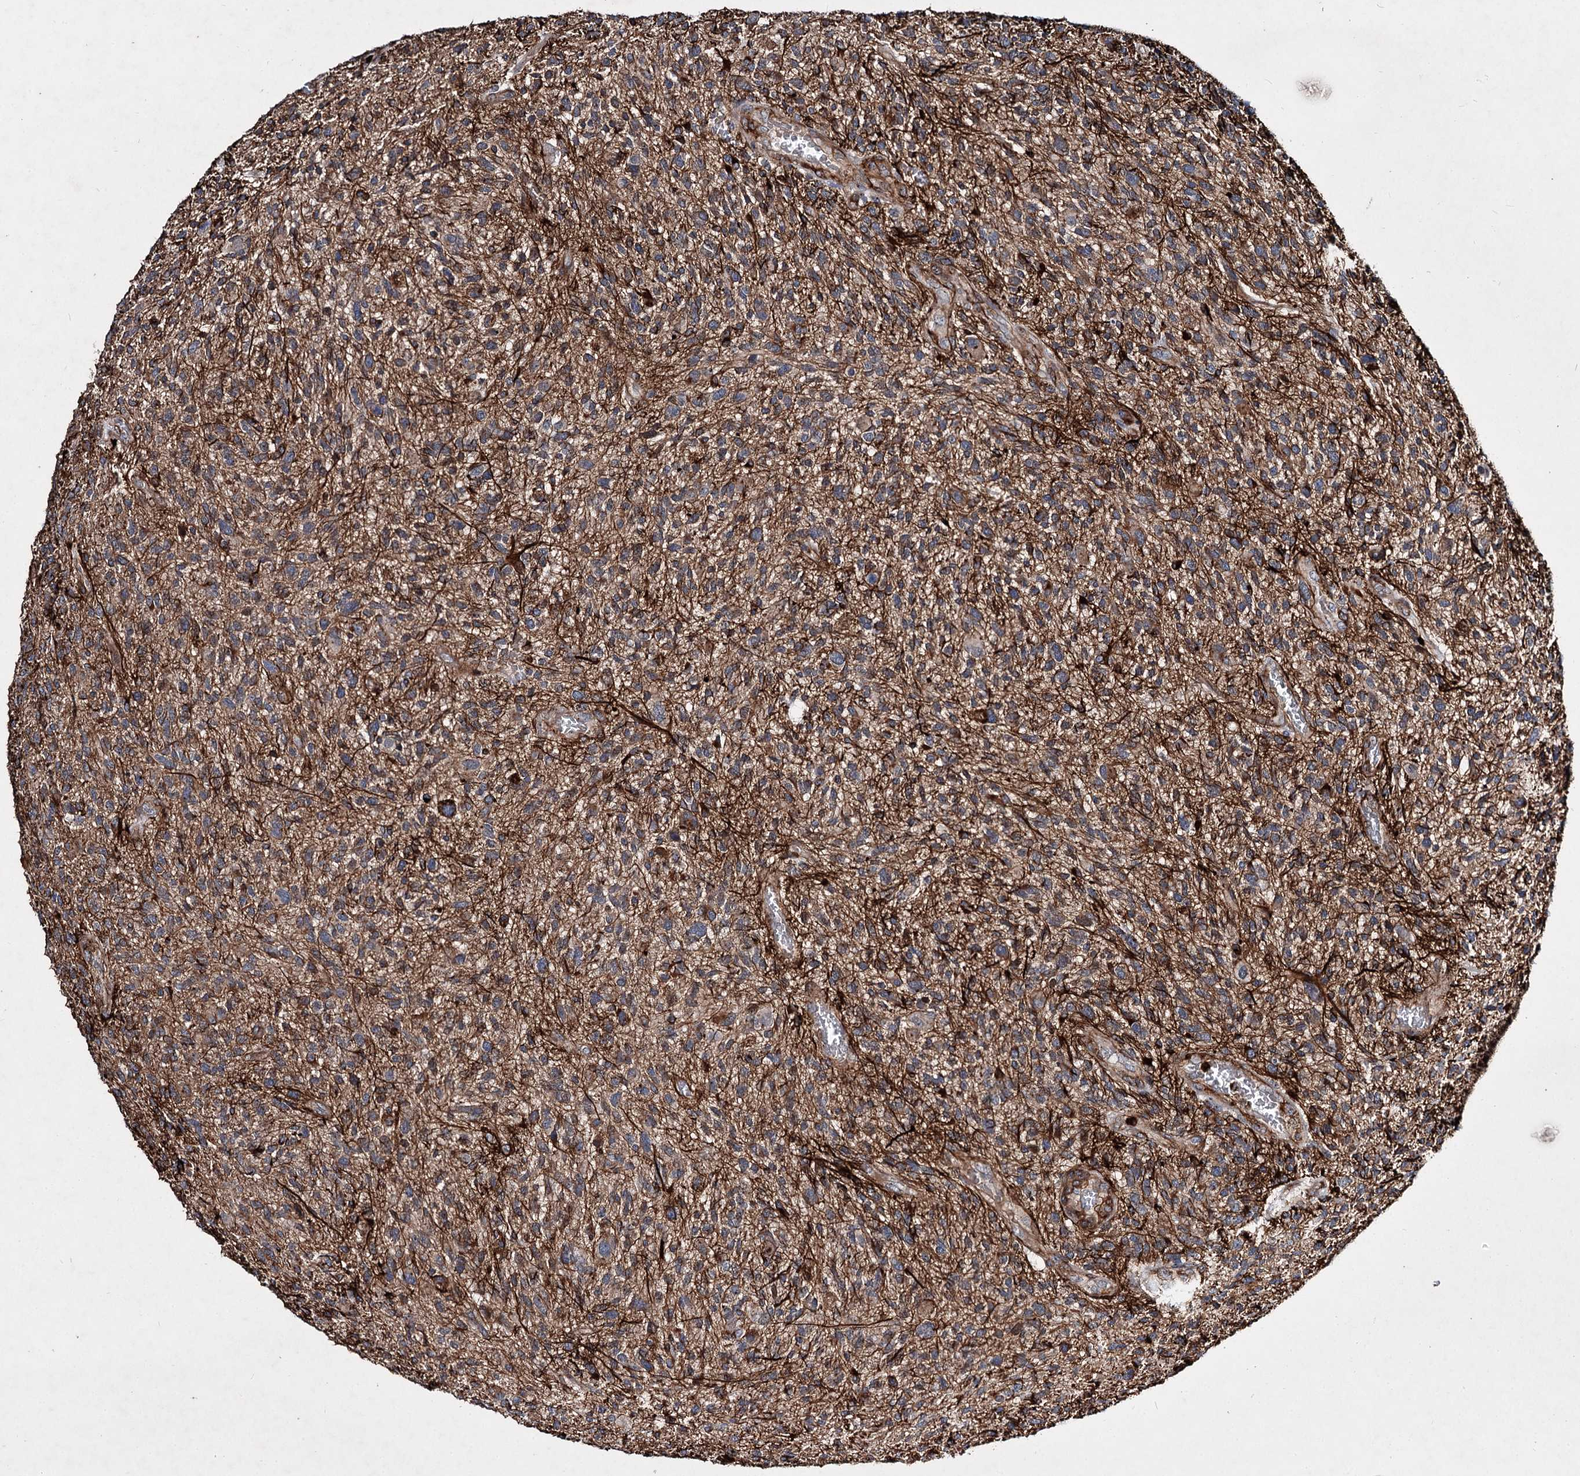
{"staining": {"intensity": "moderate", "quantity": "<25%", "location": "cytoplasmic/membranous"}, "tissue": "glioma", "cell_type": "Tumor cells", "image_type": "cancer", "snomed": [{"axis": "morphology", "description": "Glioma, malignant, High grade"}, {"axis": "topography", "description": "Brain"}], "caption": "High-power microscopy captured an IHC histopathology image of malignant glioma (high-grade), revealing moderate cytoplasmic/membranous expression in about <25% of tumor cells.", "gene": "MINDY3", "patient": {"sex": "male", "age": 47}}